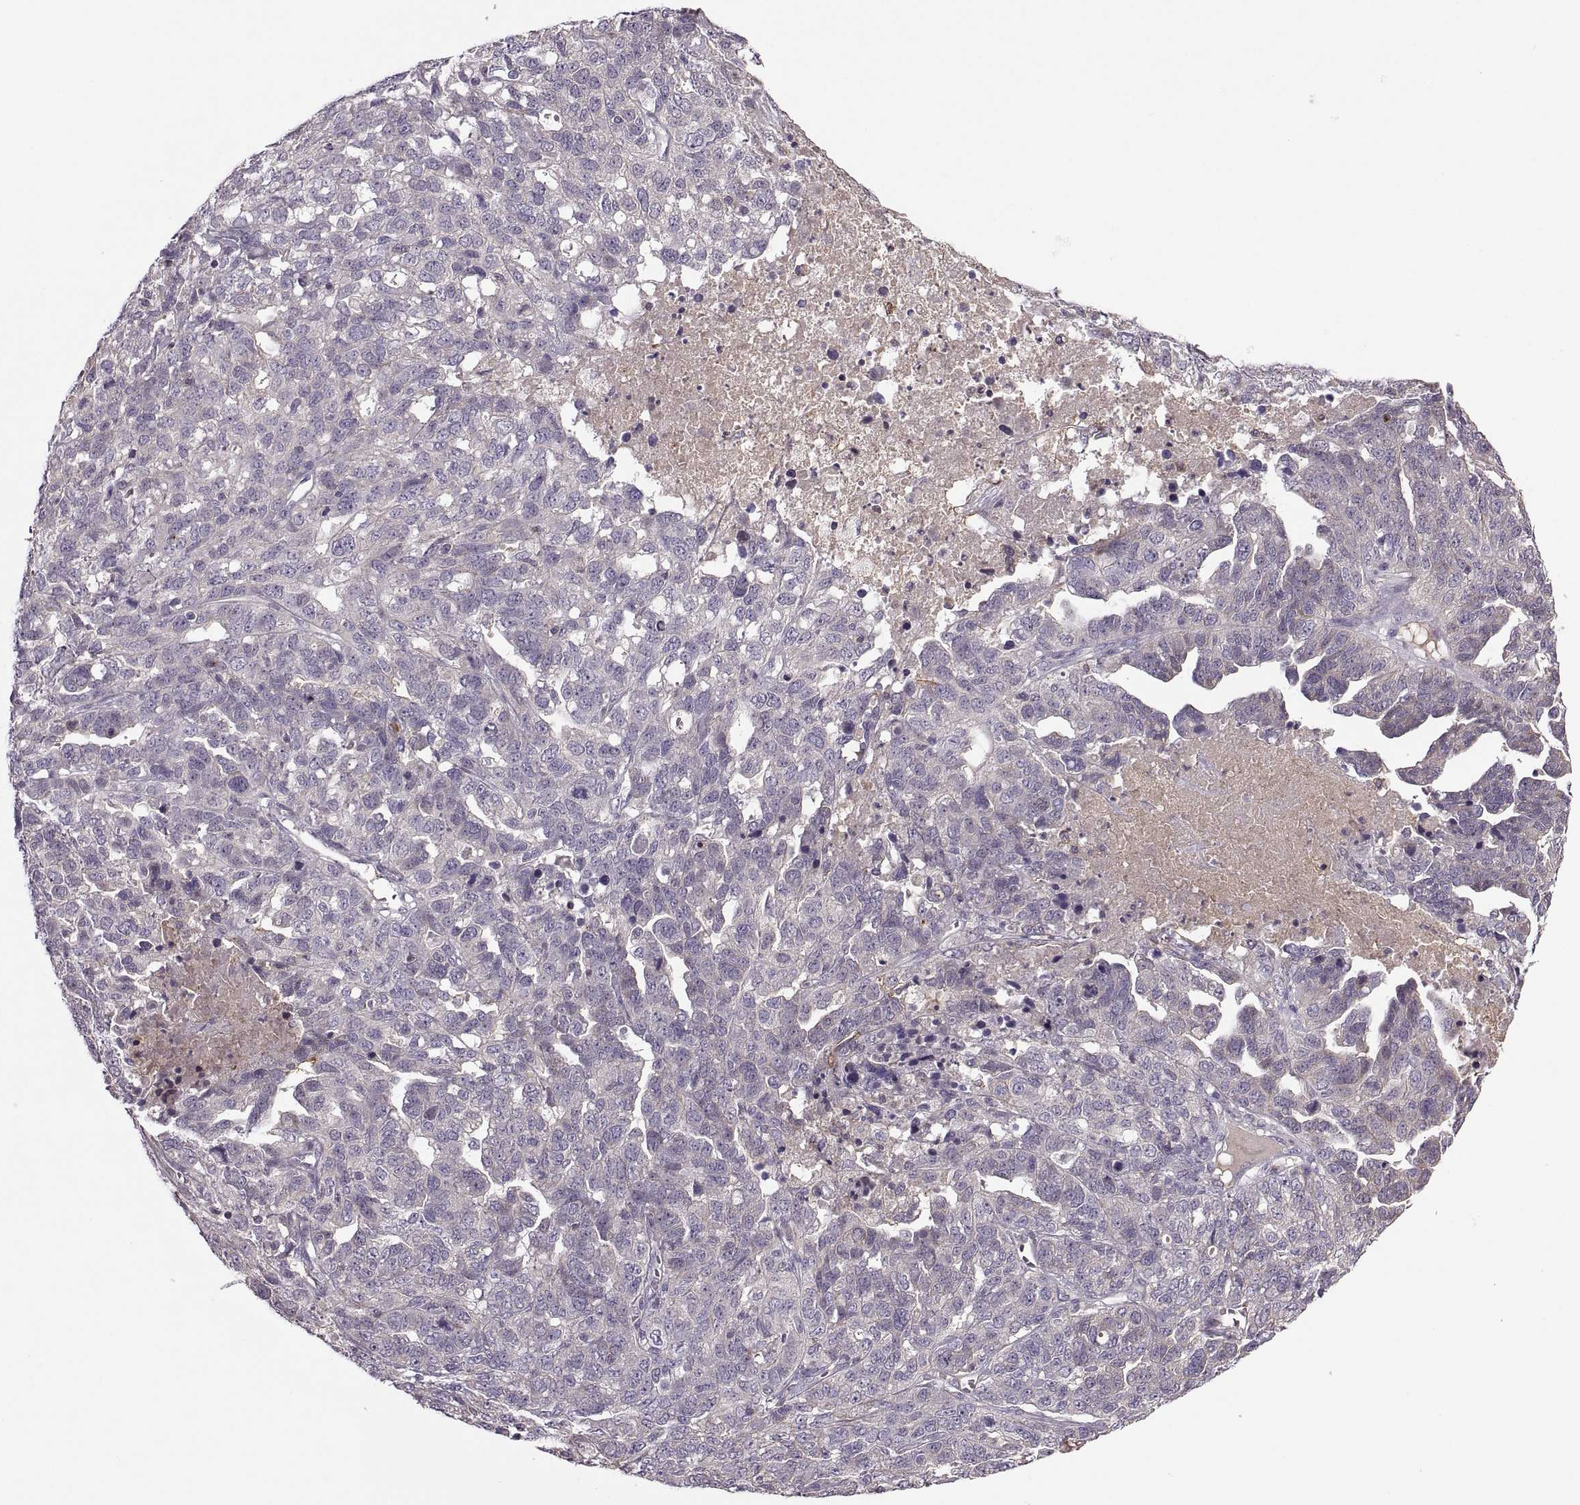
{"staining": {"intensity": "negative", "quantity": "none", "location": "none"}, "tissue": "ovarian cancer", "cell_type": "Tumor cells", "image_type": "cancer", "snomed": [{"axis": "morphology", "description": "Cystadenocarcinoma, serous, NOS"}, {"axis": "topography", "description": "Ovary"}], "caption": "High power microscopy micrograph of an immunohistochemistry (IHC) histopathology image of ovarian cancer (serous cystadenocarcinoma), revealing no significant expression in tumor cells.", "gene": "SLC2A3", "patient": {"sex": "female", "age": 71}}